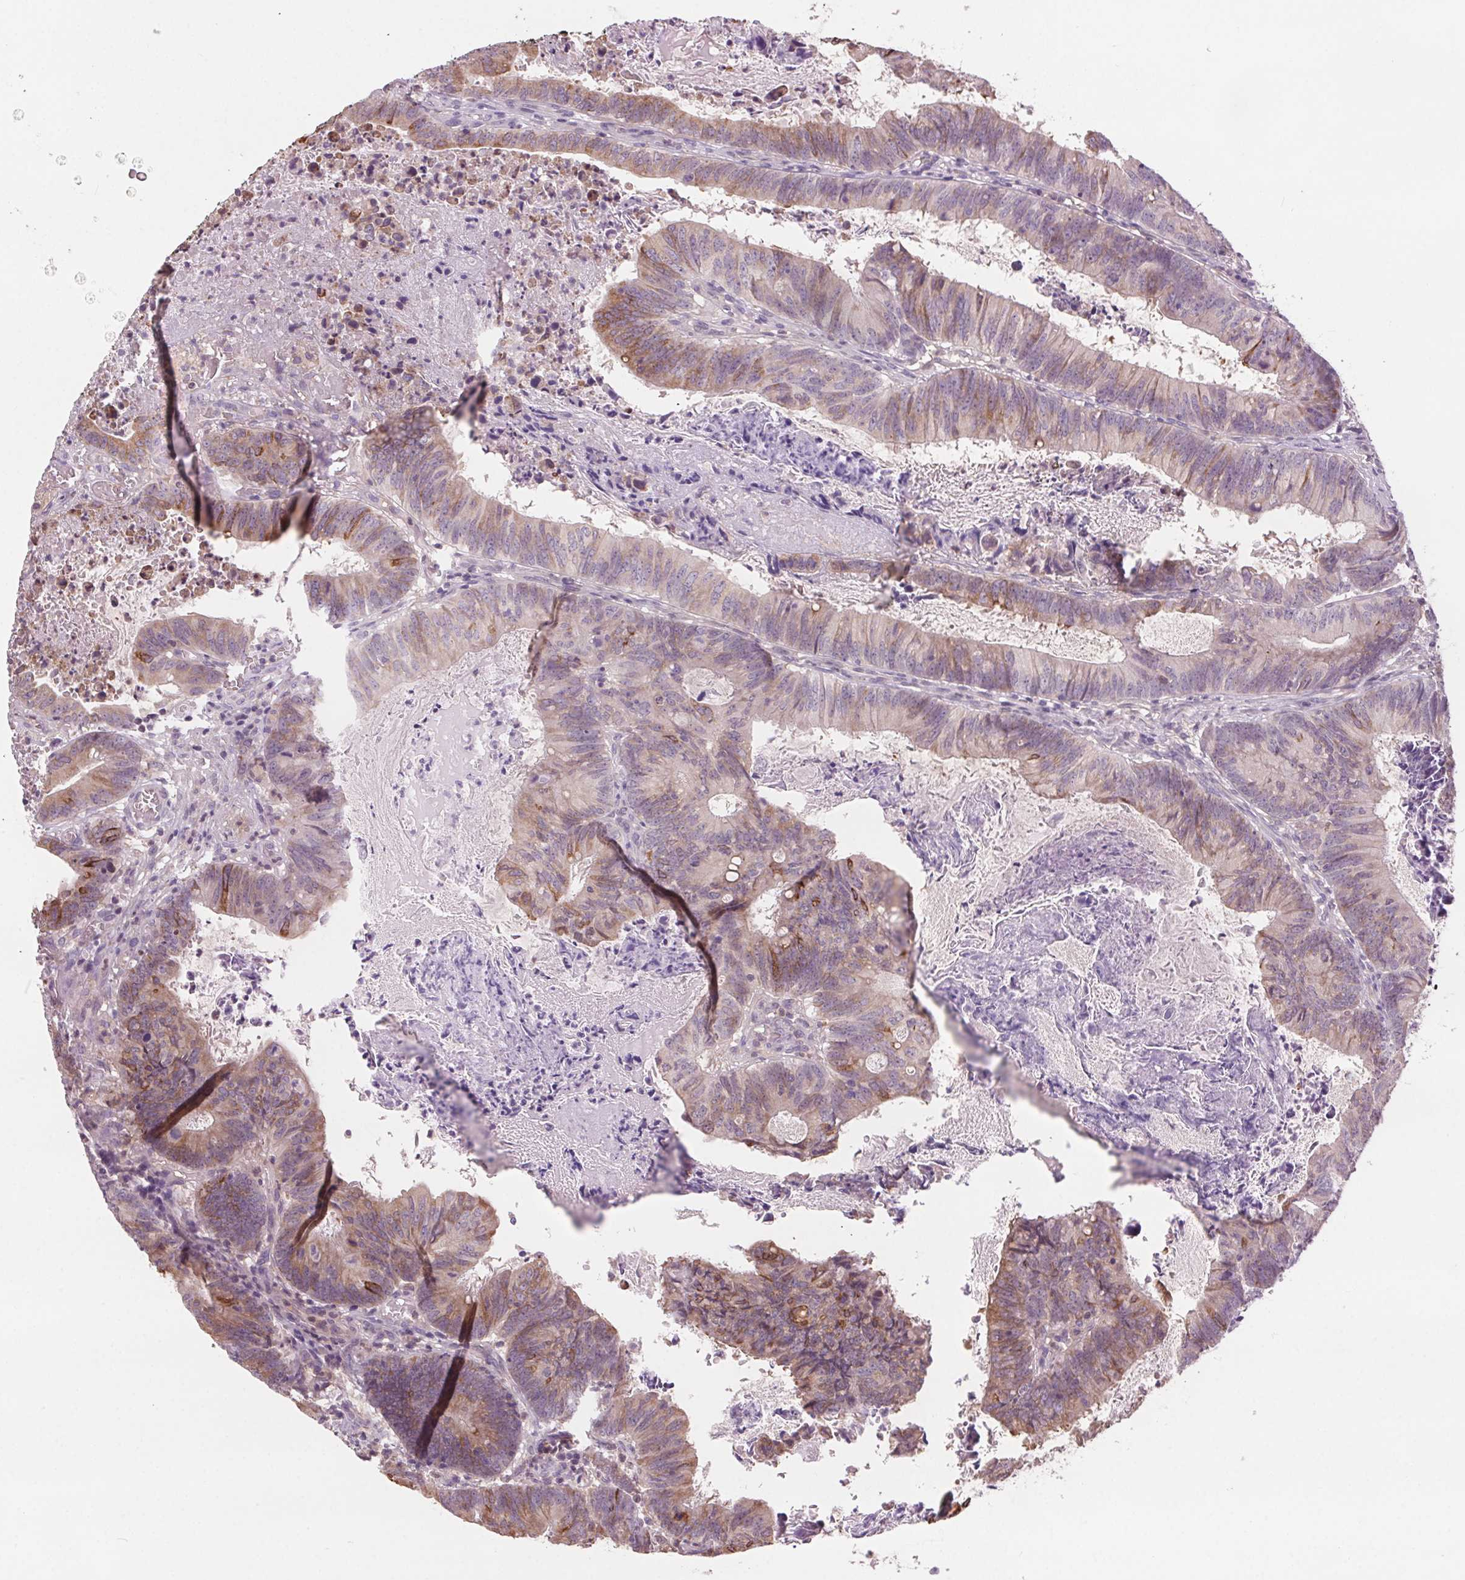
{"staining": {"intensity": "moderate", "quantity": "<25%", "location": "cytoplasmic/membranous"}, "tissue": "colorectal cancer", "cell_type": "Tumor cells", "image_type": "cancer", "snomed": [{"axis": "morphology", "description": "Adenocarcinoma, NOS"}, {"axis": "topography", "description": "Colon"}], "caption": "This histopathology image displays IHC staining of human adenocarcinoma (colorectal), with low moderate cytoplasmic/membranous expression in about <25% of tumor cells.", "gene": "HHLA2", "patient": {"sex": "female", "age": 70}}